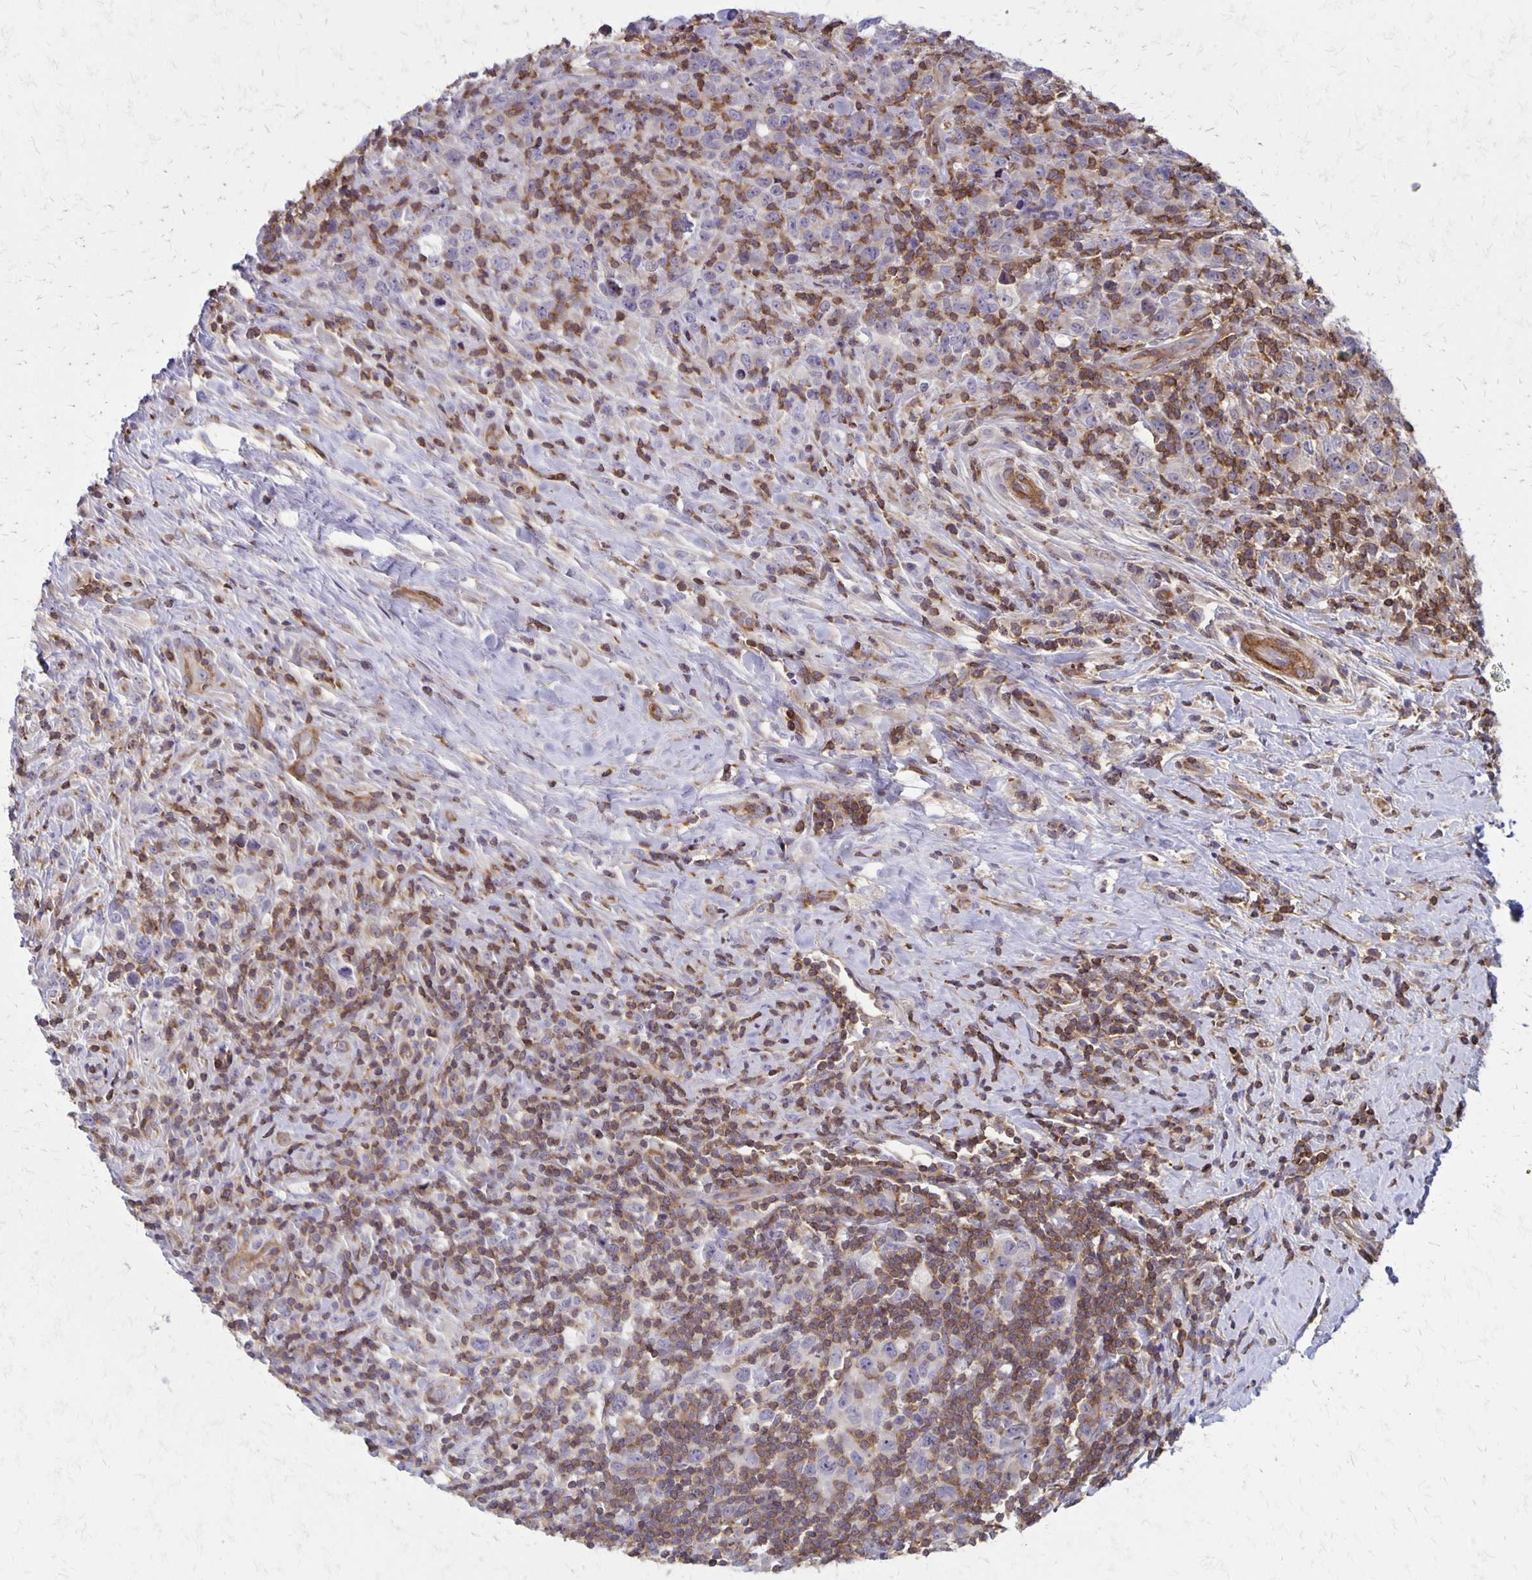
{"staining": {"intensity": "negative", "quantity": "none", "location": "none"}, "tissue": "lymphoma", "cell_type": "Tumor cells", "image_type": "cancer", "snomed": [{"axis": "morphology", "description": "Hodgkin's disease, NOS"}, {"axis": "topography", "description": "Lymph node"}], "caption": "A histopathology image of lymphoma stained for a protein displays no brown staining in tumor cells.", "gene": "SEPTIN5", "patient": {"sex": "female", "age": 18}}